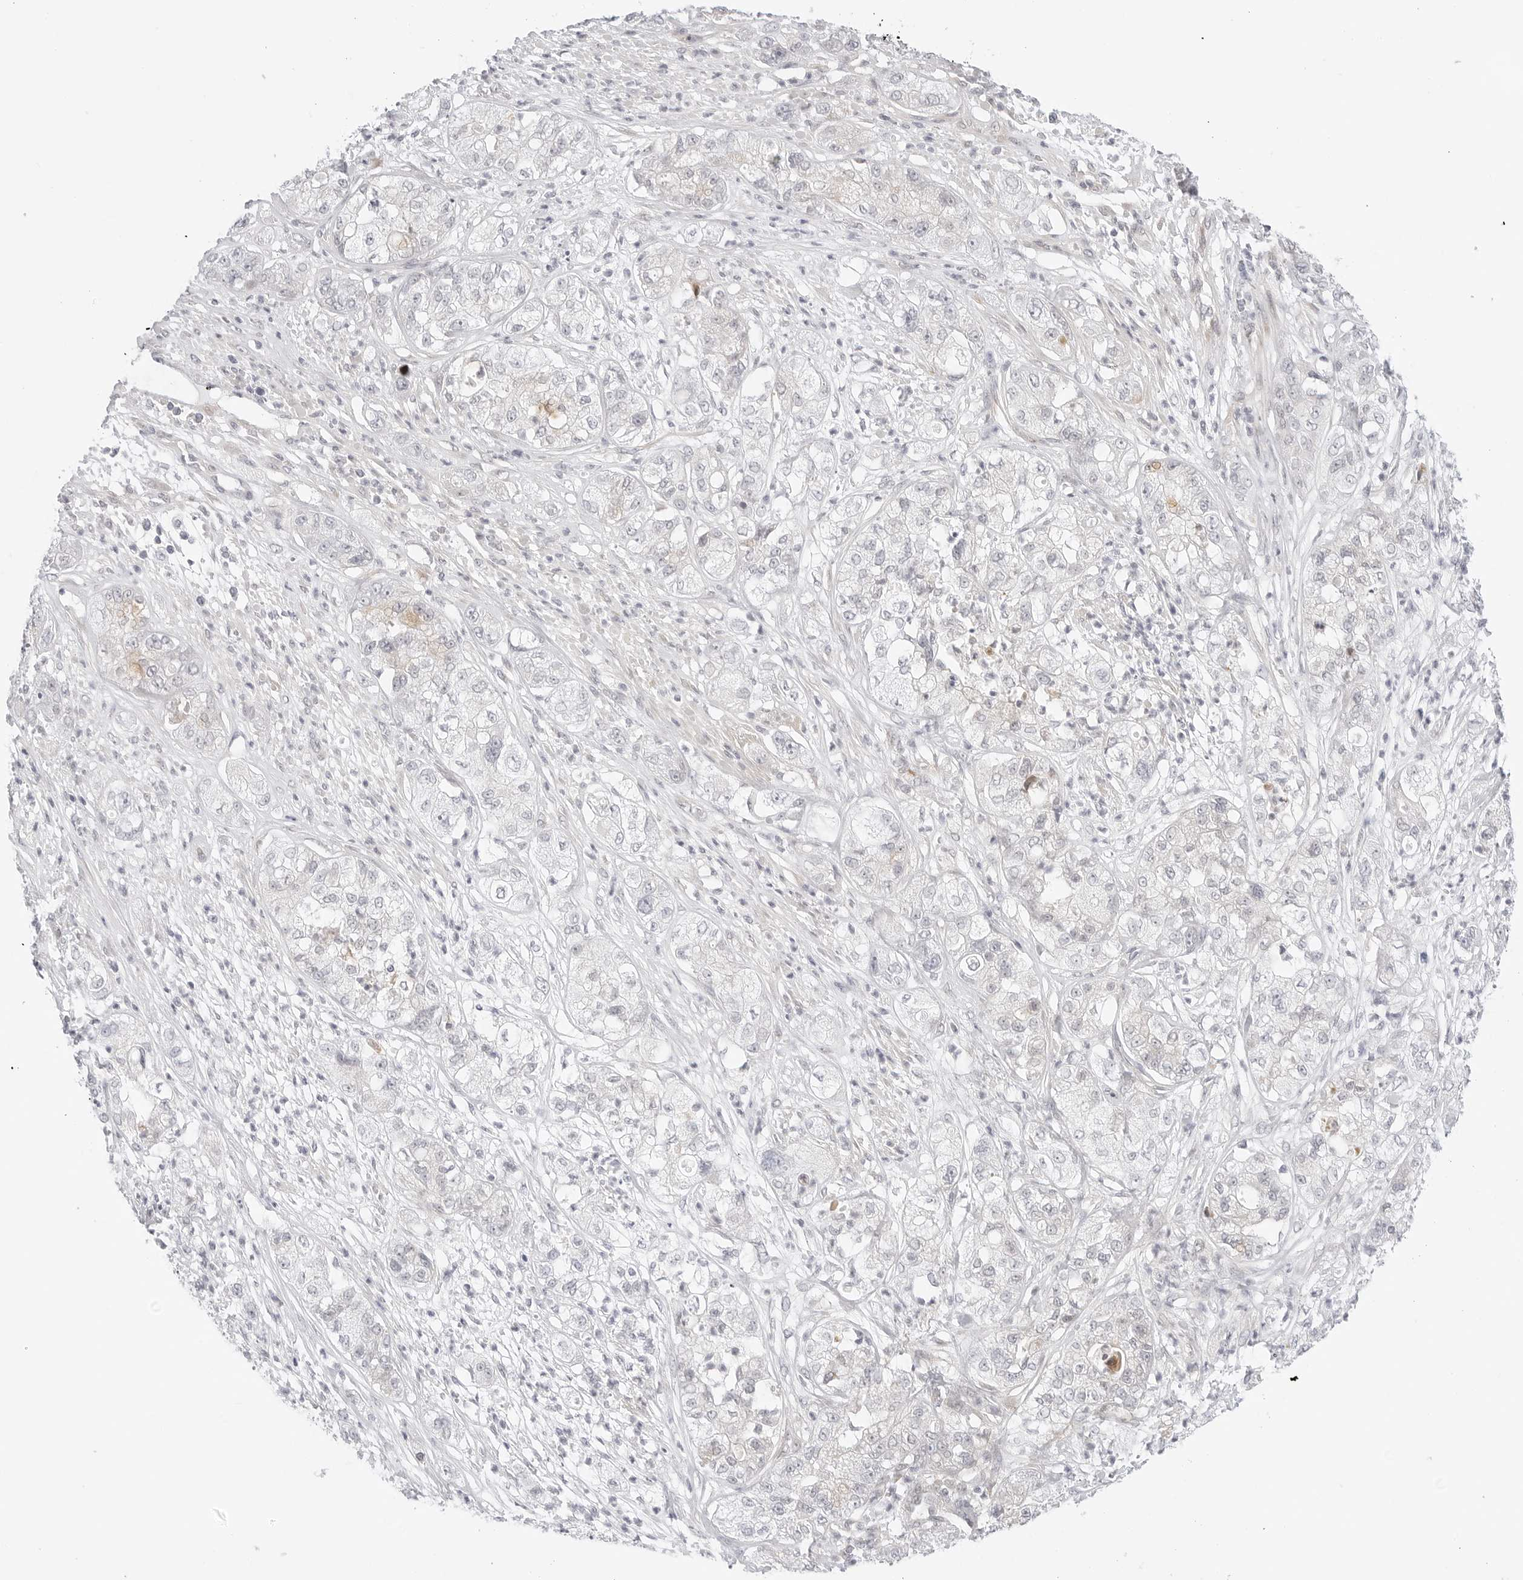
{"staining": {"intensity": "negative", "quantity": "none", "location": "none"}, "tissue": "pancreatic cancer", "cell_type": "Tumor cells", "image_type": "cancer", "snomed": [{"axis": "morphology", "description": "Adenocarcinoma, NOS"}, {"axis": "topography", "description": "Pancreas"}], "caption": "Tumor cells show no significant staining in pancreatic adenocarcinoma.", "gene": "TCP1", "patient": {"sex": "female", "age": 78}}